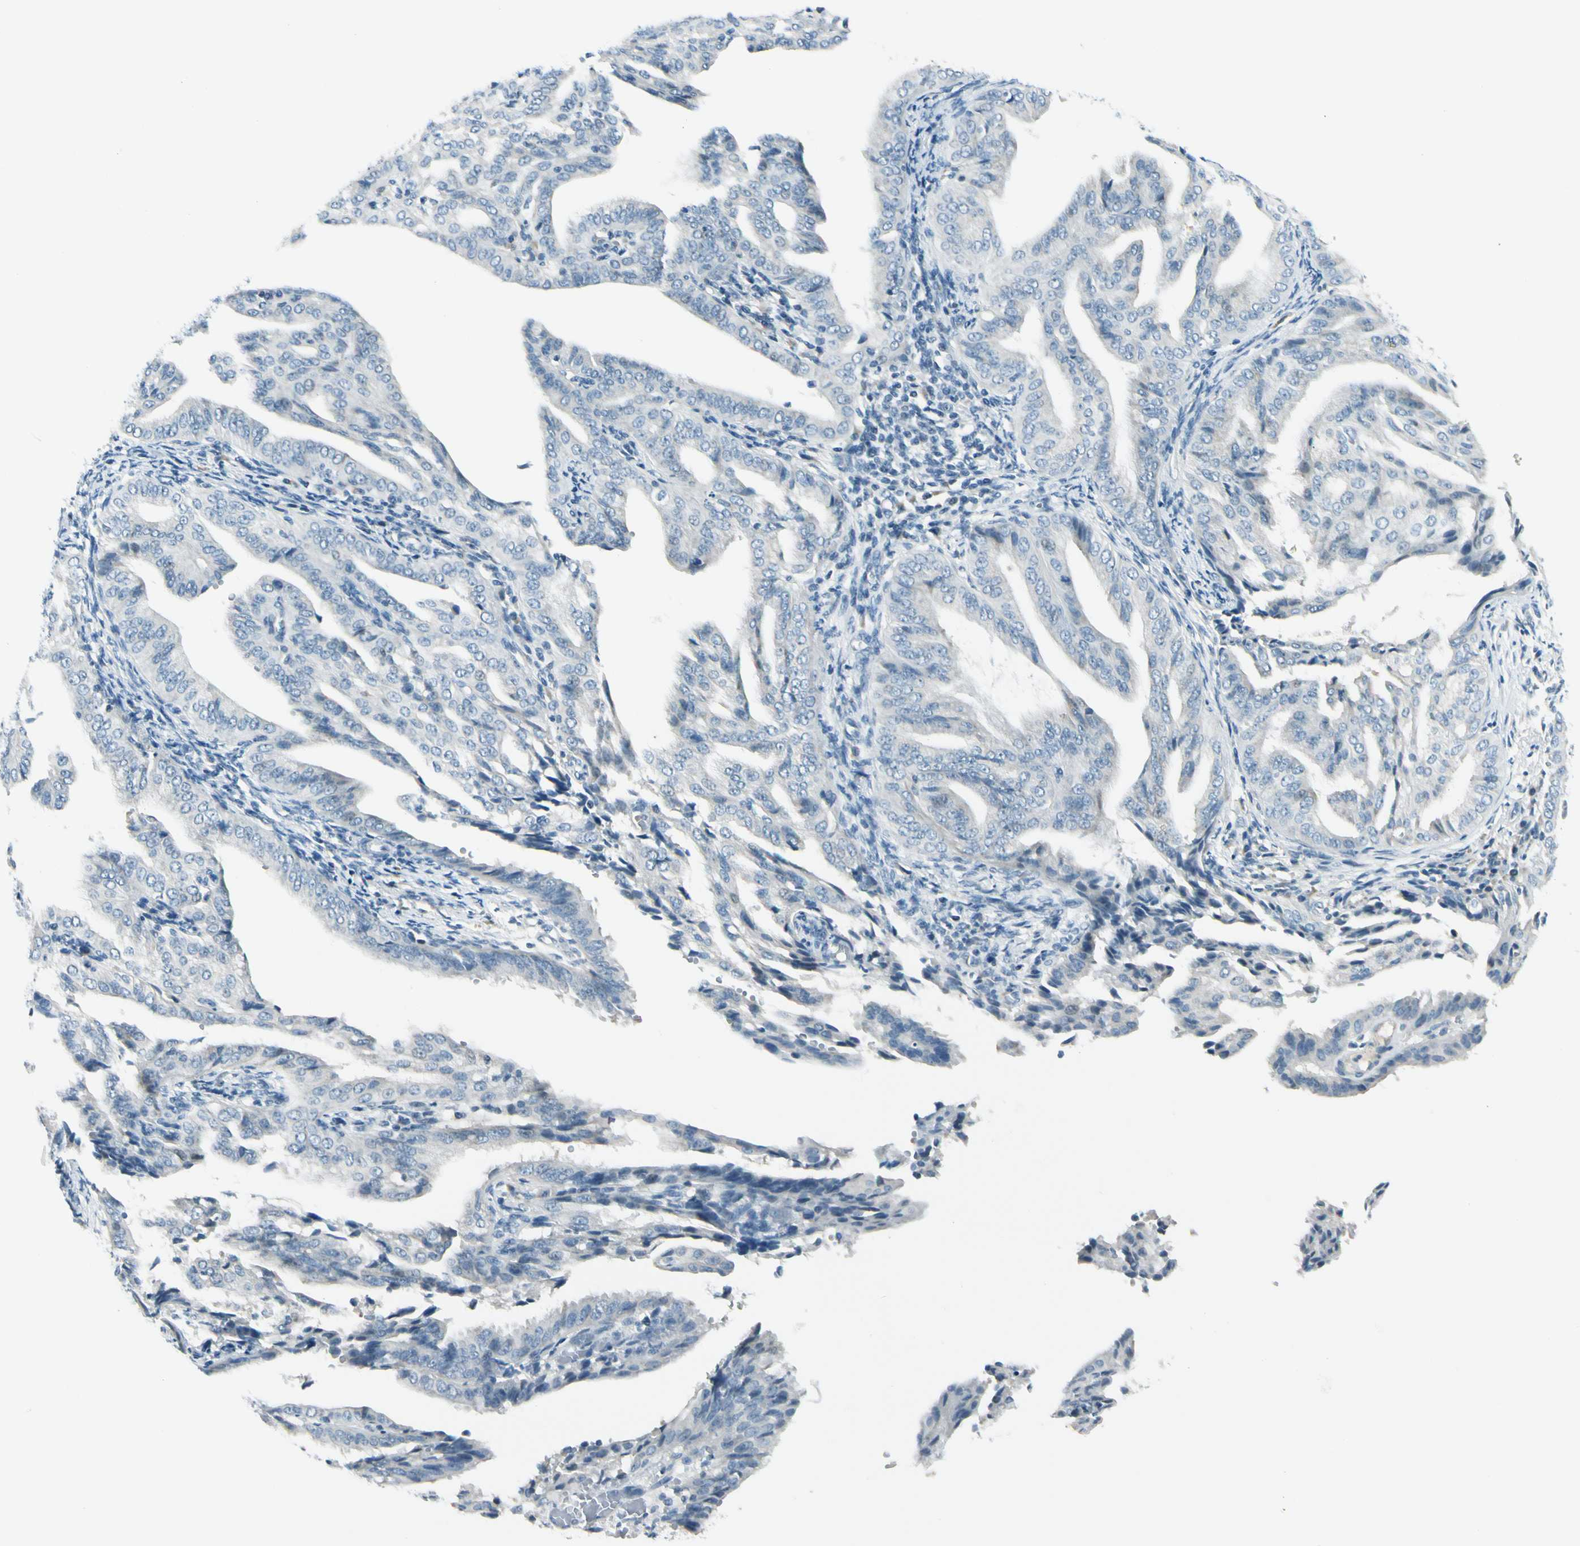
{"staining": {"intensity": "negative", "quantity": "none", "location": "none"}, "tissue": "endometrial cancer", "cell_type": "Tumor cells", "image_type": "cancer", "snomed": [{"axis": "morphology", "description": "Adenocarcinoma, NOS"}, {"axis": "topography", "description": "Endometrium"}], "caption": "The IHC micrograph has no significant positivity in tumor cells of endometrial cancer tissue.", "gene": "ZSCAN1", "patient": {"sex": "female", "age": 58}}